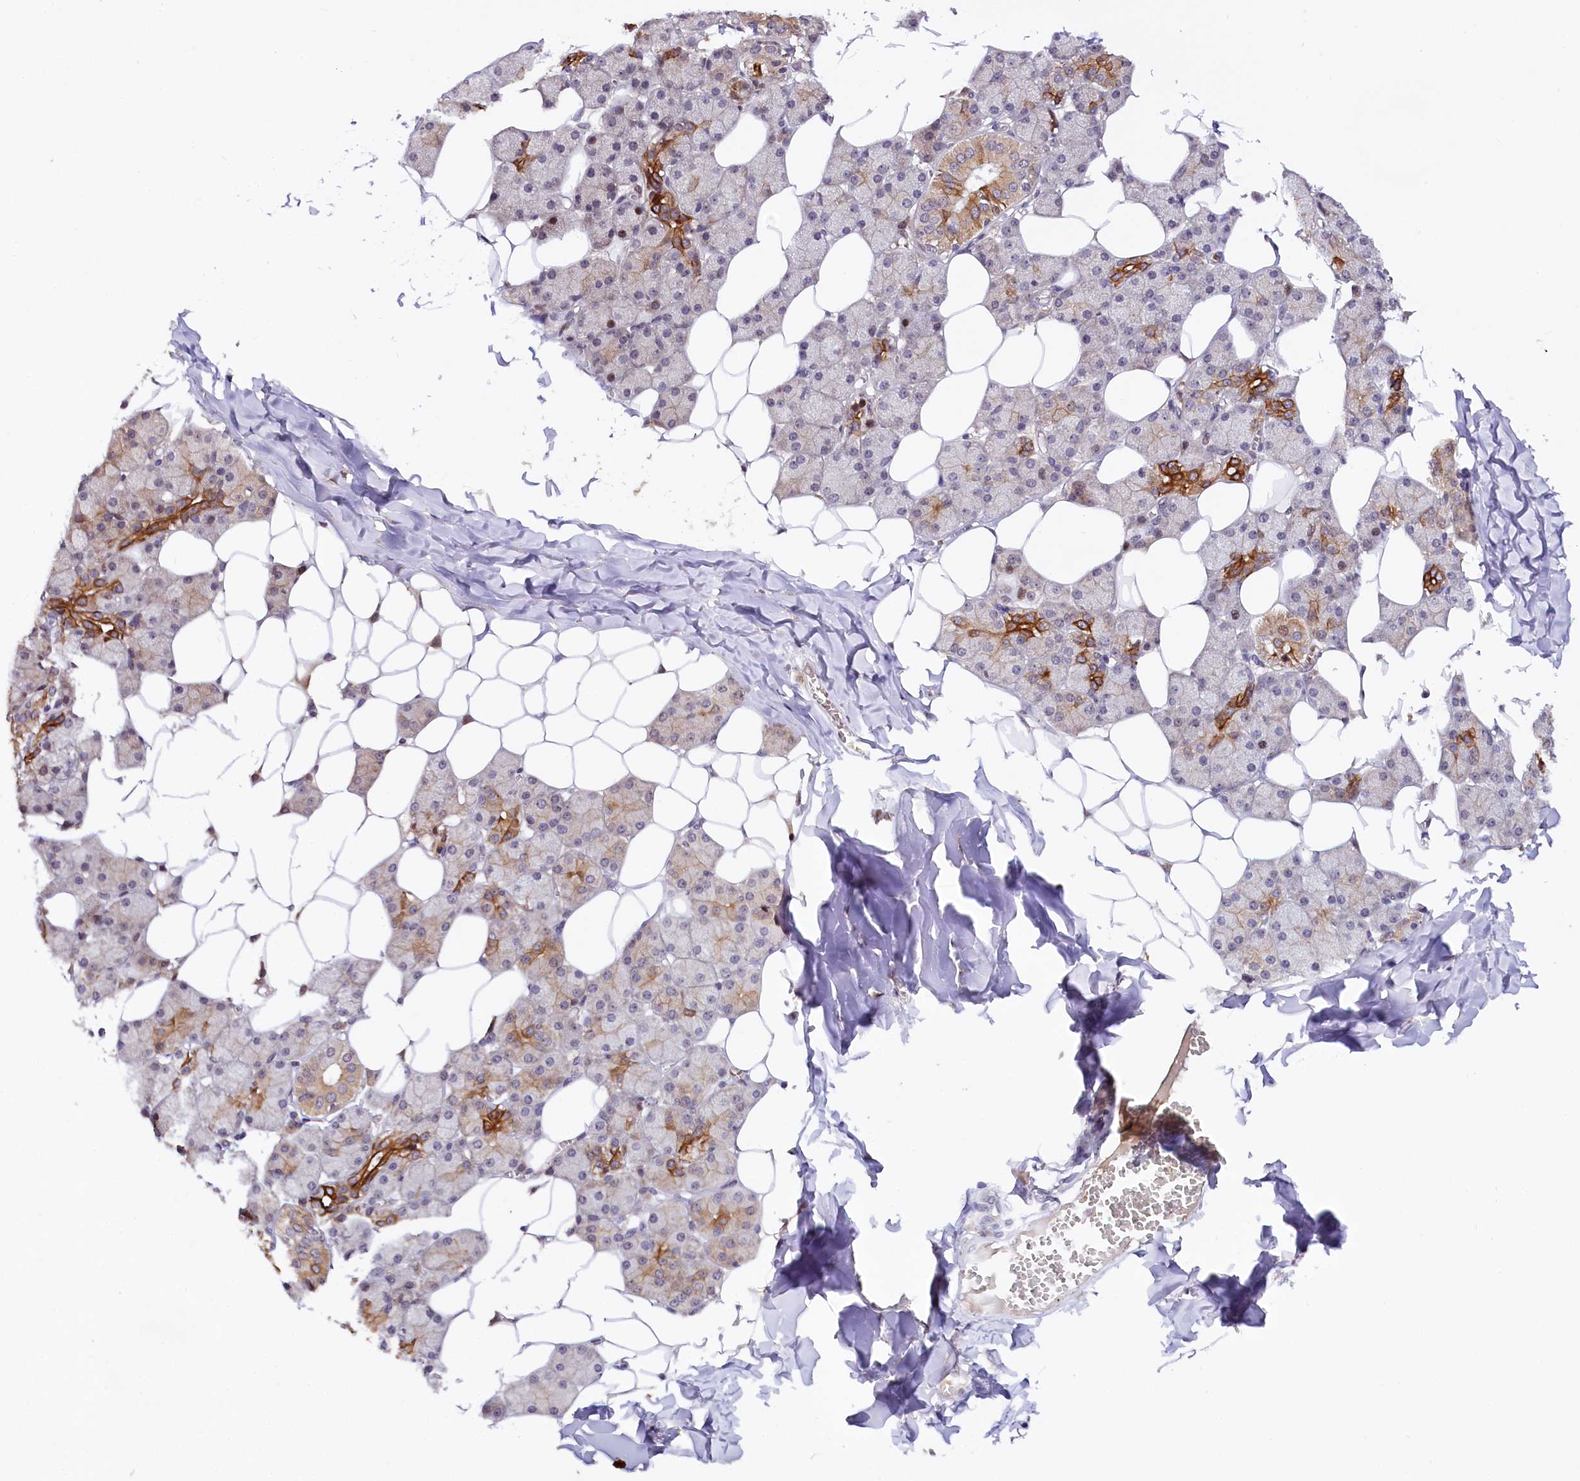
{"staining": {"intensity": "strong", "quantity": "25%-75%", "location": "cytoplasmic/membranous"}, "tissue": "salivary gland", "cell_type": "Glandular cells", "image_type": "normal", "snomed": [{"axis": "morphology", "description": "Normal tissue, NOS"}, {"axis": "topography", "description": "Salivary gland"}], "caption": "High-magnification brightfield microscopy of benign salivary gland stained with DAB (brown) and counterstained with hematoxylin (blue). glandular cells exhibit strong cytoplasmic/membranous staining is present in approximately25%-75% of cells.", "gene": "N4BP2L1", "patient": {"sex": "female", "age": 33}}